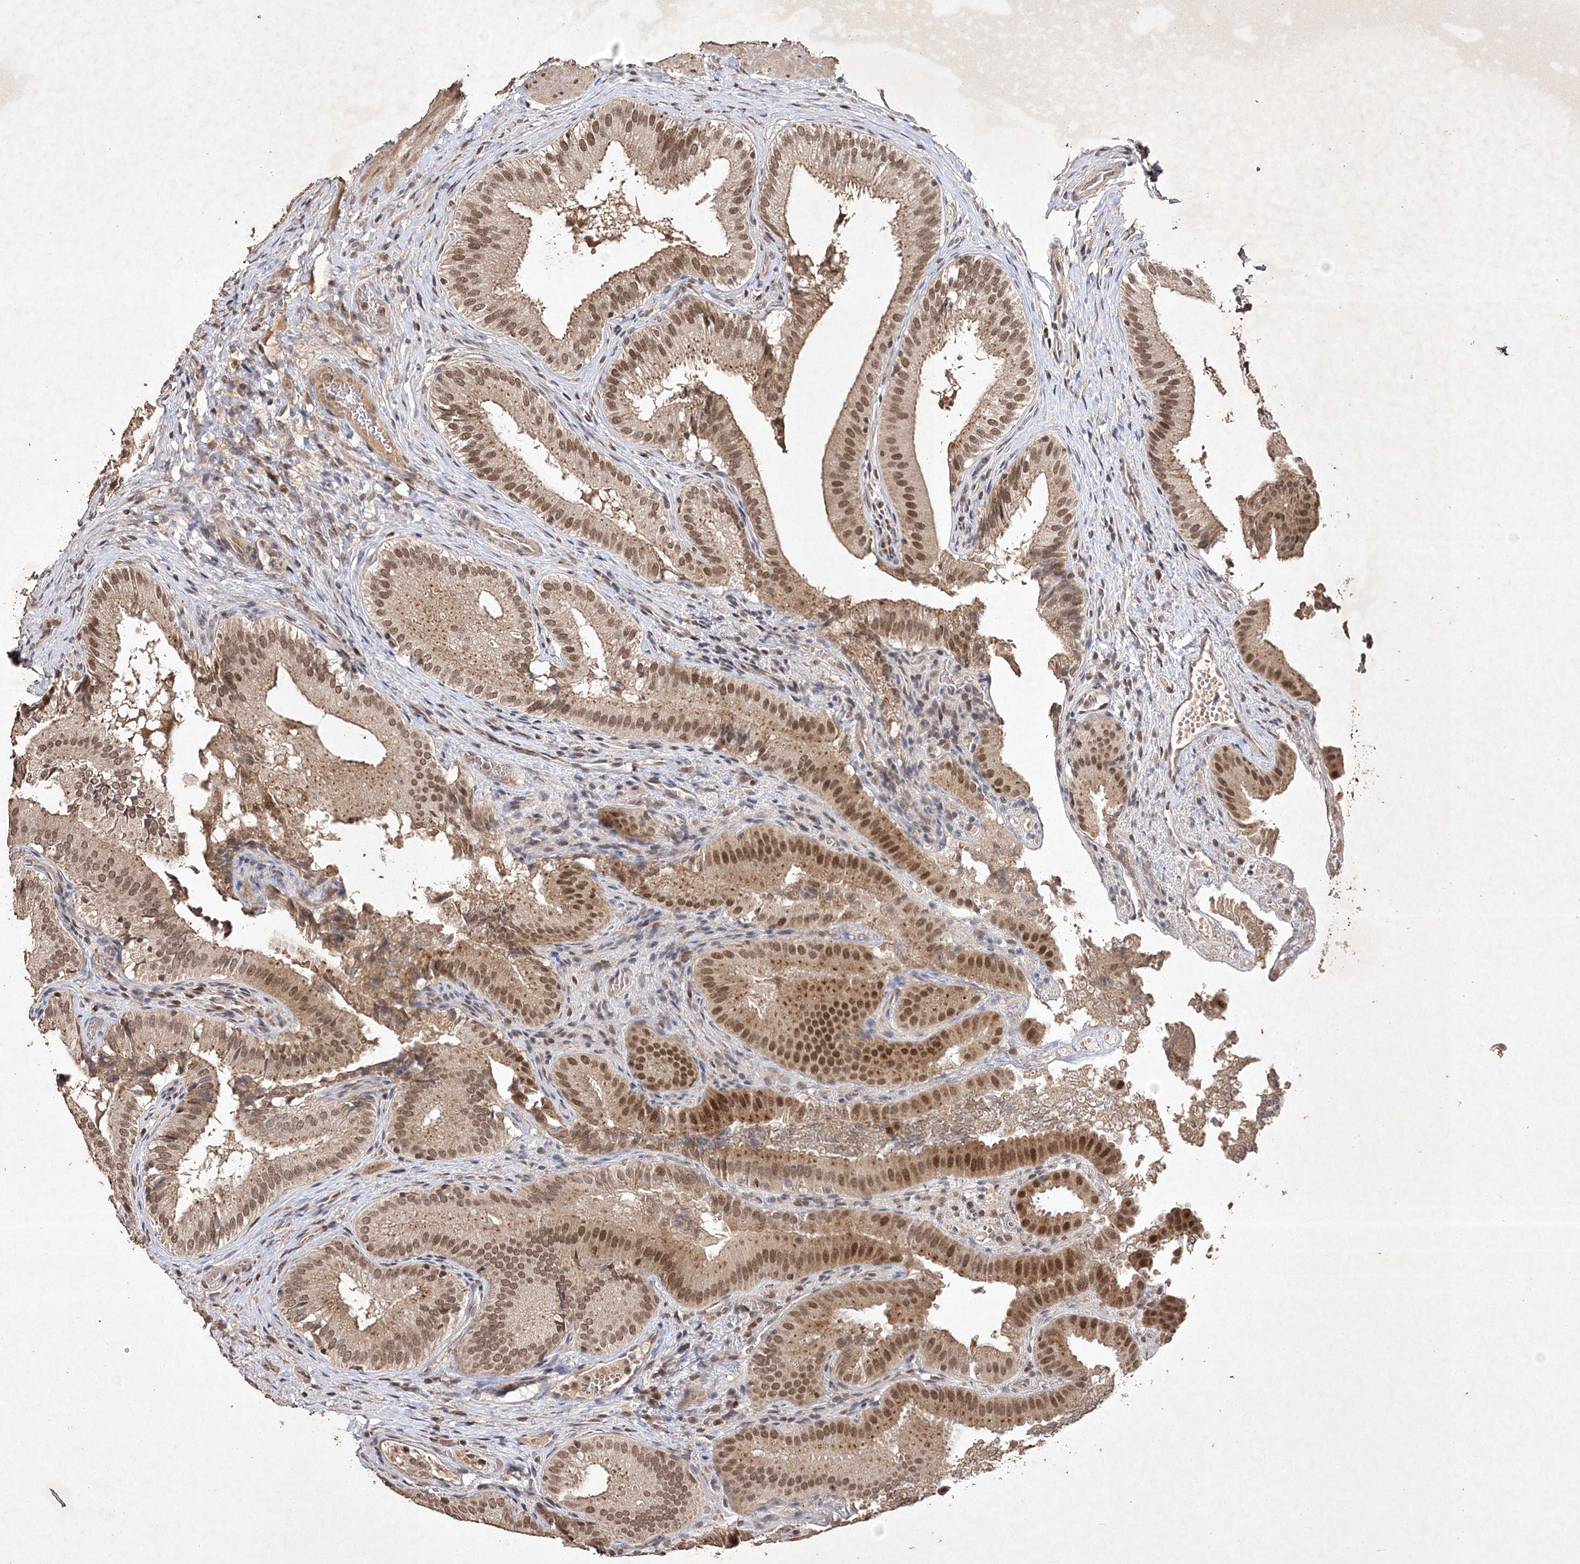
{"staining": {"intensity": "moderate", "quantity": ">75%", "location": "cytoplasmic/membranous,nuclear"}, "tissue": "gallbladder", "cell_type": "Glandular cells", "image_type": "normal", "snomed": [{"axis": "morphology", "description": "Normal tissue, NOS"}, {"axis": "topography", "description": "Gallbladder"}], "caption": "Immunohistochemistry (IHC) of unremarkable human gallbladder reveals medium levels of moderate cytoplasmic/membranous,nuclear expression in approximately >75% of glandular cells. The staining was performed using DAB (3,3'-diaminobenzidine), with brown indicating positive protein expression. Nuclei are stained blue with hematoxylin.", "gene": "C3orf38", "patient": {"sex": "female", "age": 30}}